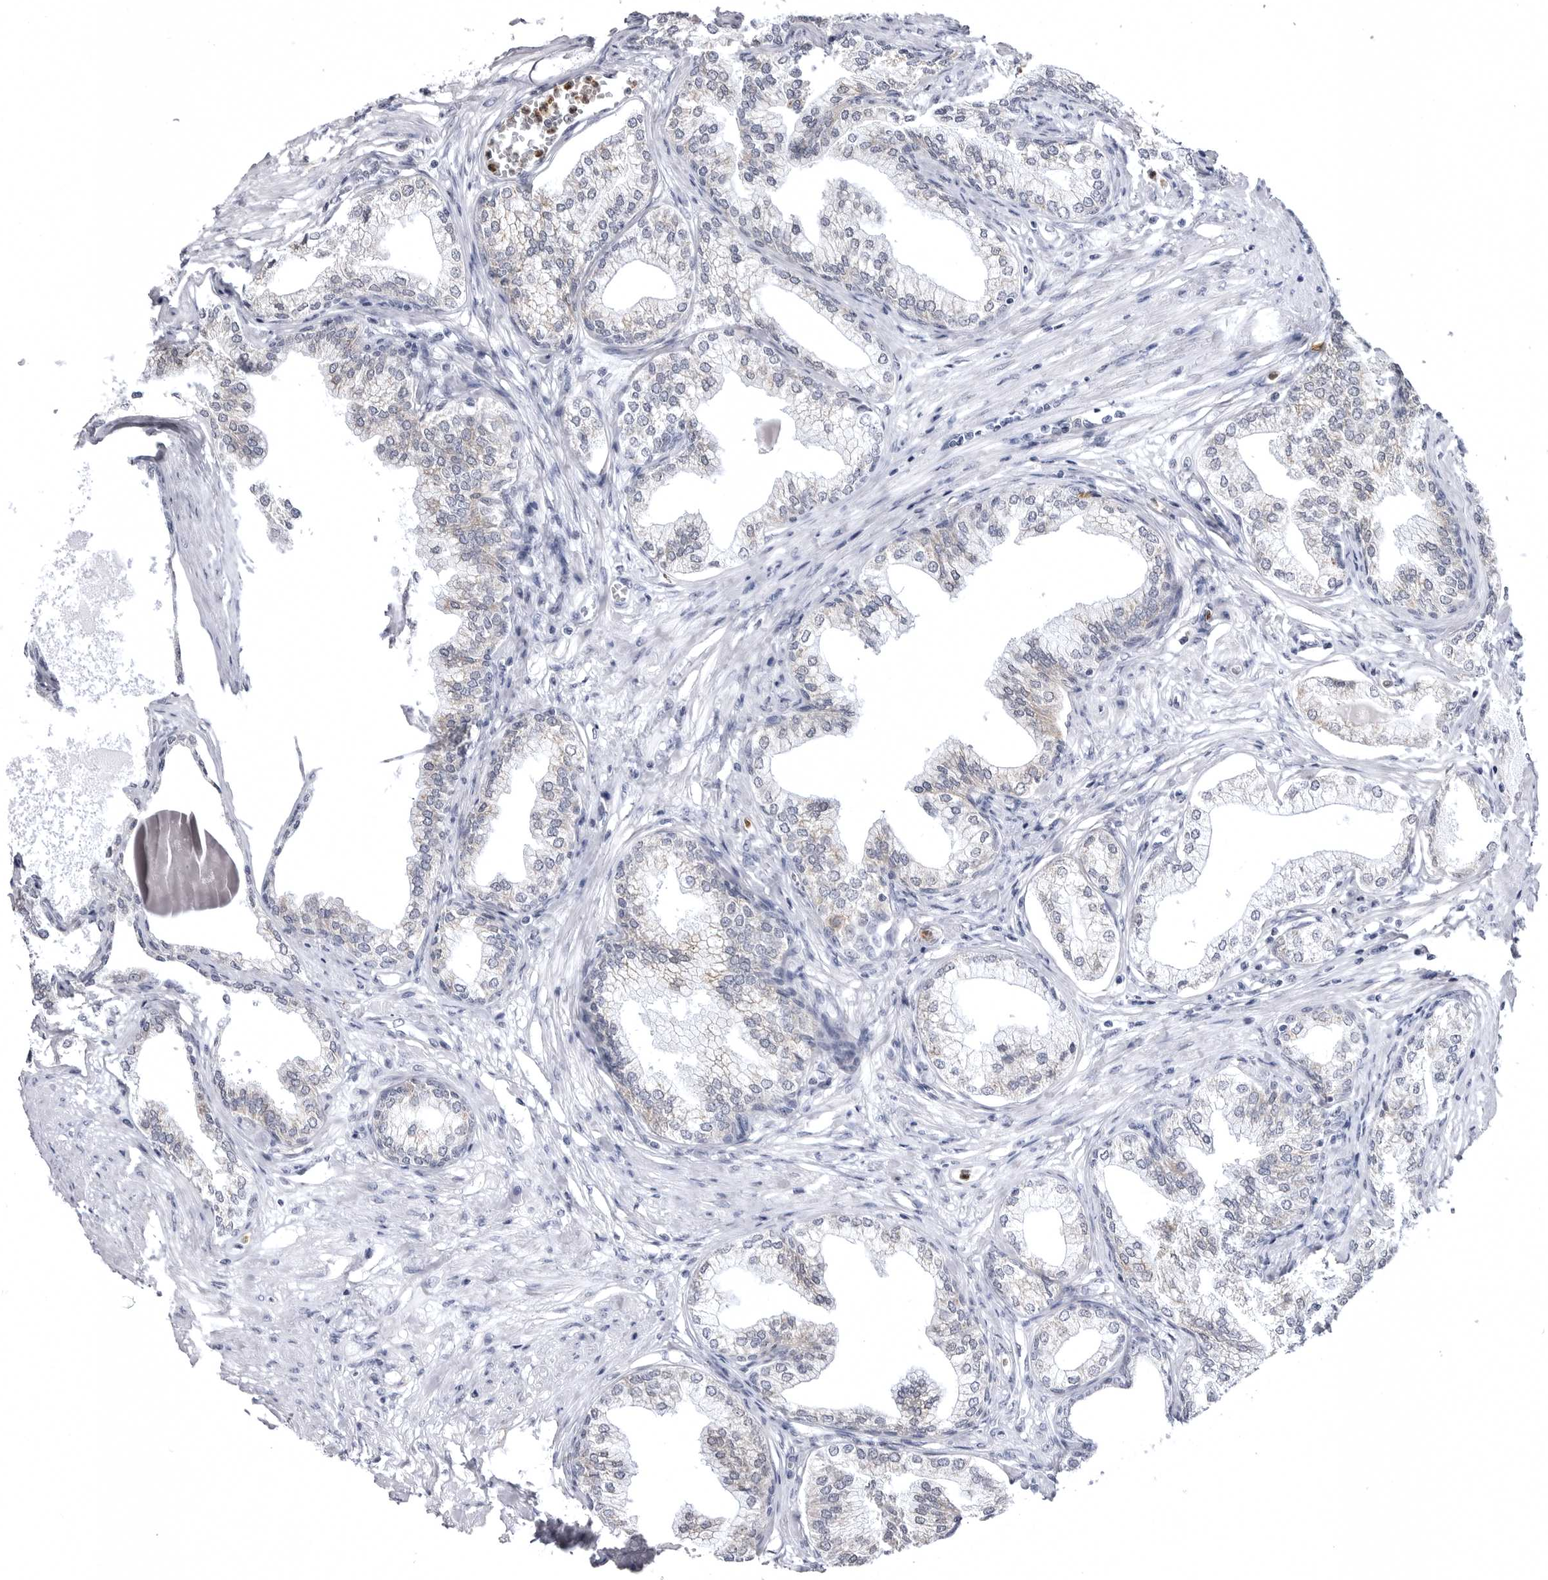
{"staining": {"intensity": "weak", "quantity": "<25%", "location": "cytoplasmic/membranous"}, "tissue": "prostate", "cell_type": "Glandular cells", "image_type": "normal", "snomed": [{"axis": "morphology", "description": "Normal tissue, NOS"}, {"axis": "morphology", "description": "Urothelial carcinoma, Low grade"}, {"axis": "topography", "description": "Urinary bladder"}, {"axis": "topography", "description": "Prostate"}], "caption": "DAB (3,3'-diaminobenzidine) immunohistochemical staining of benign human prostate displays no significant positivity in glandular cells. (DAB (3,3'-diaminobenzidine) IHC visualized using brightfield microscopy, high magnification).", "gene": "STAP2", "patient": {"sex": "male", "age": 60}}